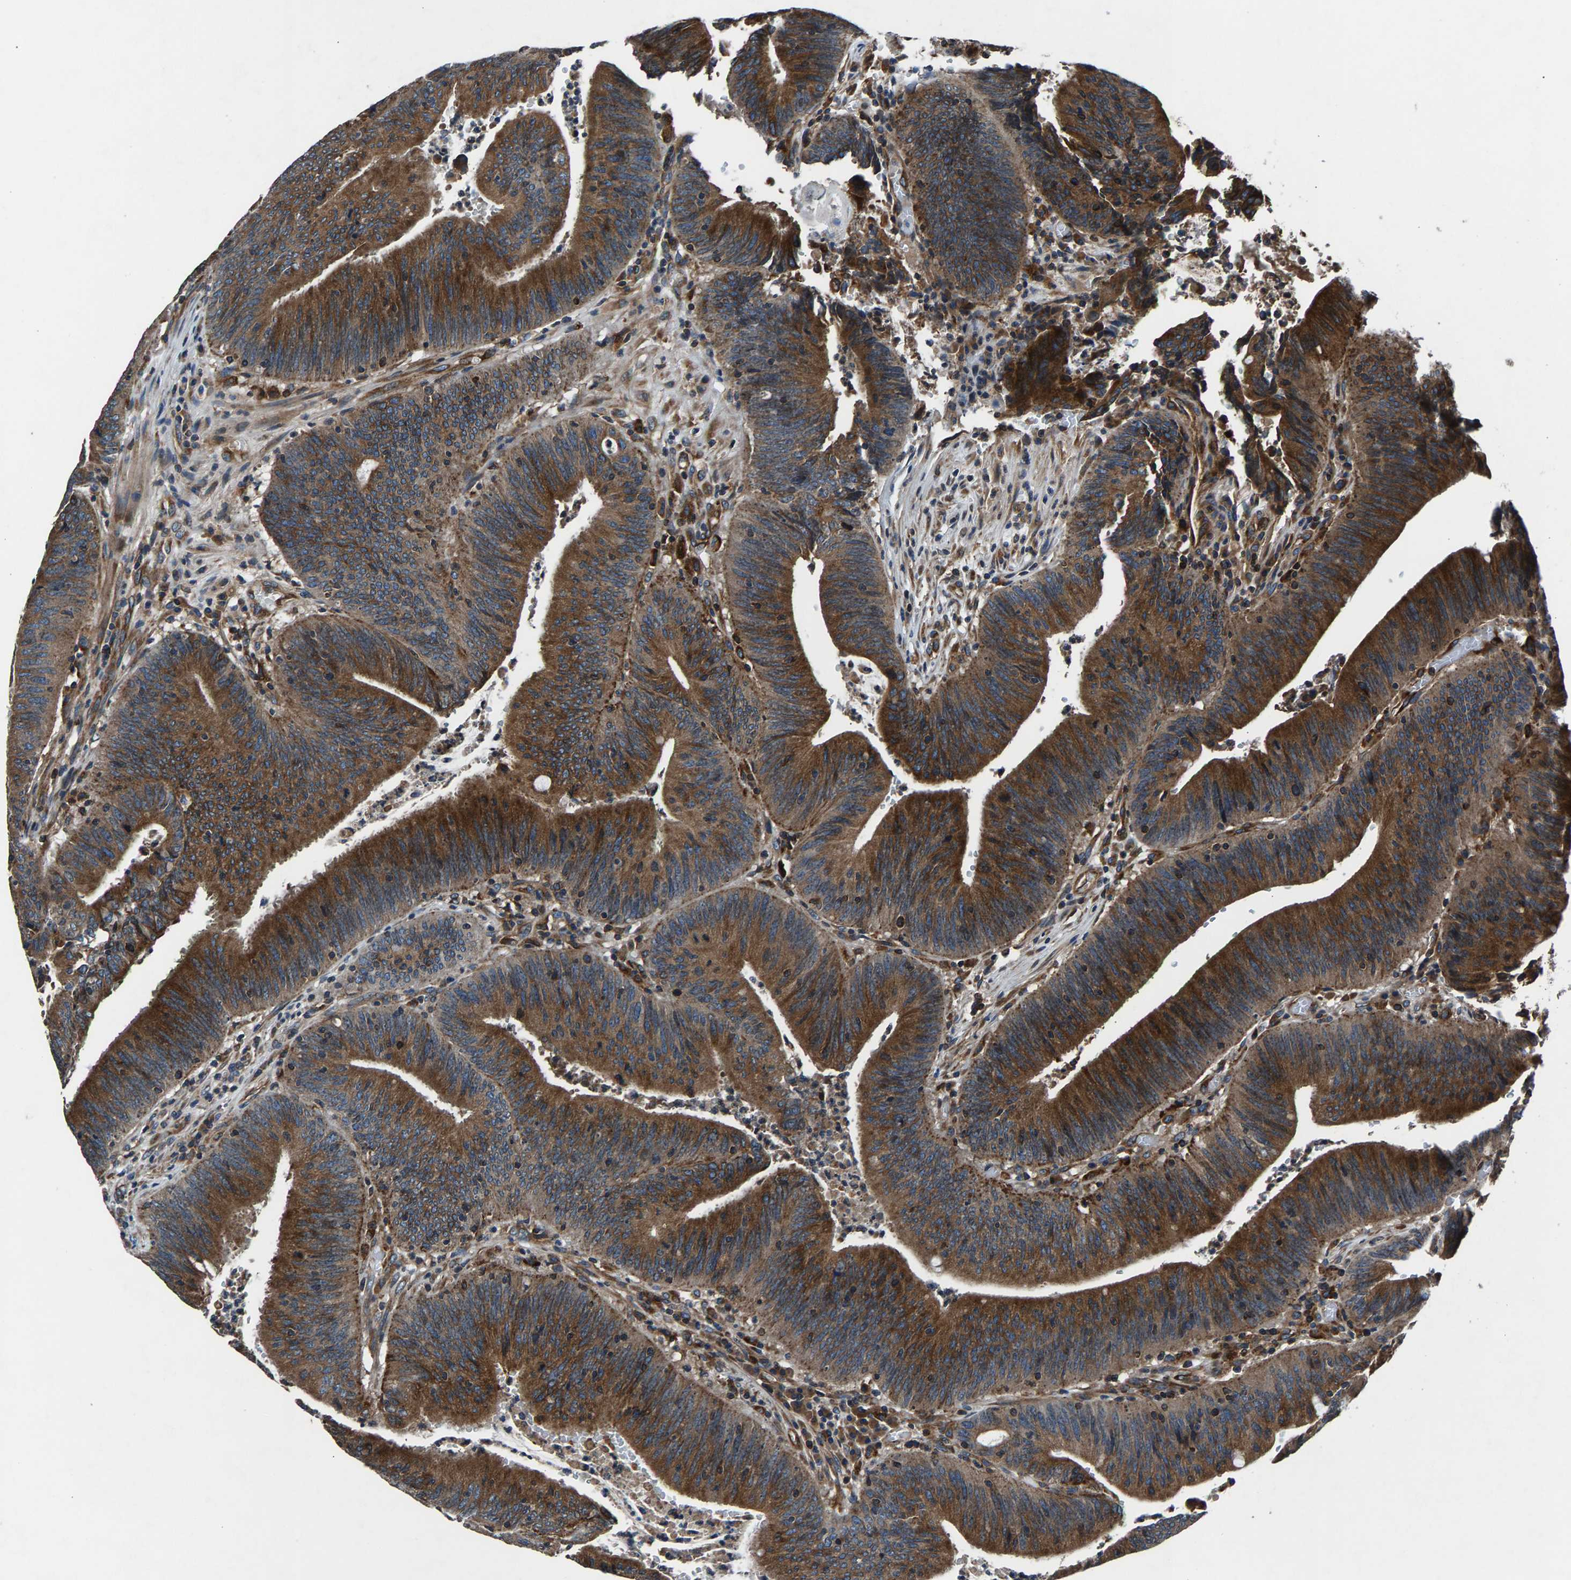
{"staining": {"intensity": "strong", "quantity": ">75%", "location": "cytoplasmic/membranous"}, "tissue": "colorectal cancer", "cell_type": "Tumor cells", "image_type": "cancer", "snomed": [{"axis": "morphology", "description": "Normal tissue, NOS"}, {"axis": "morphology", "description": "Adenocarcinoma, NOS"}, {"axis": "topography", "description": "Rectum"}], "caption": "This is an image of immunohistochemistry staining of colorectal adenocarcinoma, which shows strong staining in the cytoplasmic/membranous of tumor cells.", "gene": "LPCAT1", "patient": {"sex": "female", "age": 66}}